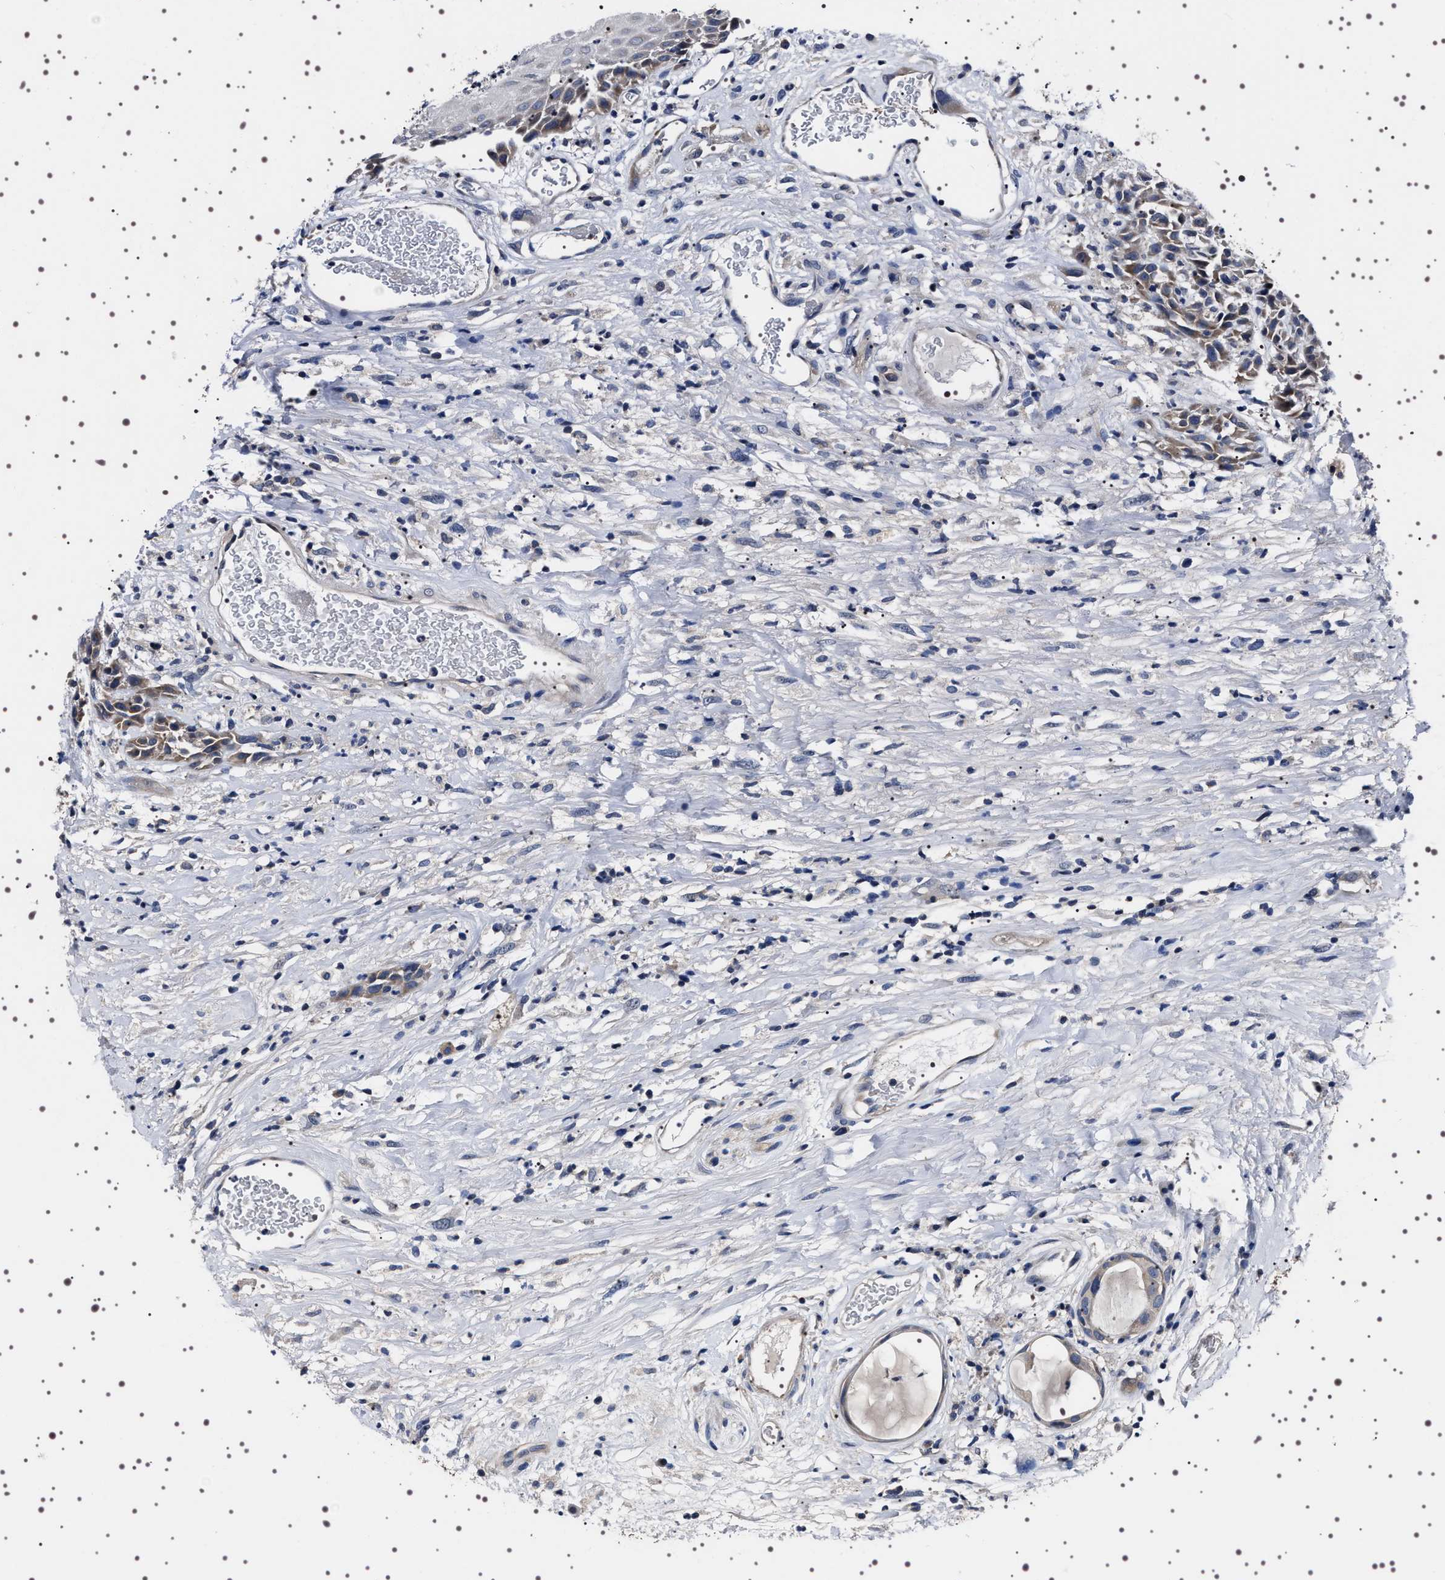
{"staining": {"intensity": "weak", "quantity": ">75%", "location": "cytoplasmic/membranous"}, "tissue": "head and neck cancer", "cell_type": "Tumor cells", "image_type": "cancer", "snomed": [{"axis": "morphology", "description": "Normal tissue, NOS"}, {"axis": "morphology", "description": "Squamous cell carcinoma, NOS"}, {"axis": "topography", "description": "Cartilage tissue"}, {"axis": "topography", "description": "Head-Neck"}], "caption": "A low amount of weak cytoplasmic/membranous expression is present in approximately >75% of tumor cells in squamous cell carcinoma (head and neck) tissue.", "gene": "TARBP1", "patient": {"sex": "male", "age": 62}}